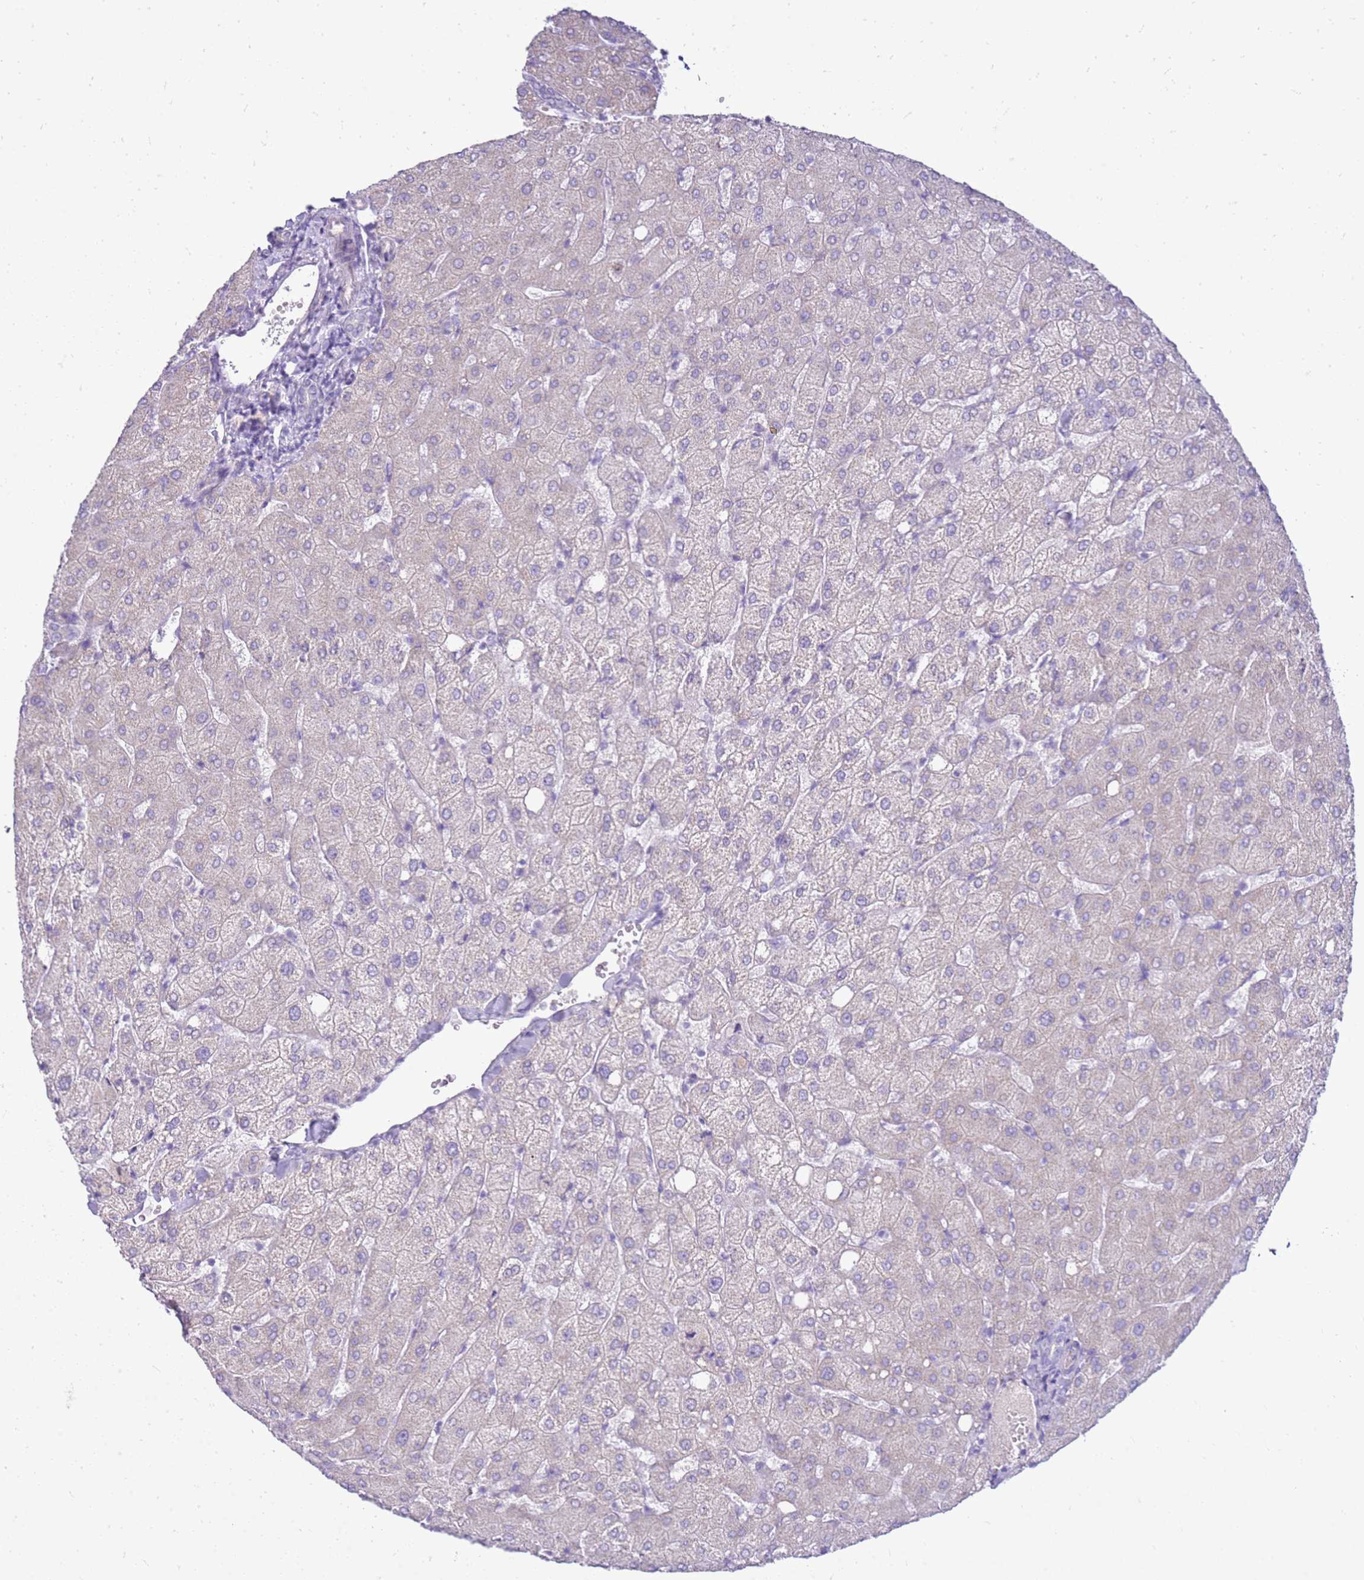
{"staining": {"intensity": "negative", "quantity": "none", "location": "none"}, "tissue": "liver", "cell_type": "Cholangiocytes", "image_type": "normal", "snomed": [{"axis": "morphology", "description": "Normal tissue, NOS"}, {"axis": "topography", "description": "Liver"}], "caption": "The photomicrograph displays no staining of cholangiocytes in unremarkable liver. (DAB immunohistochemistry (IHC), high magnification).", "gene": "FABP2", "patient": {"sex": "female", "age": 54}}